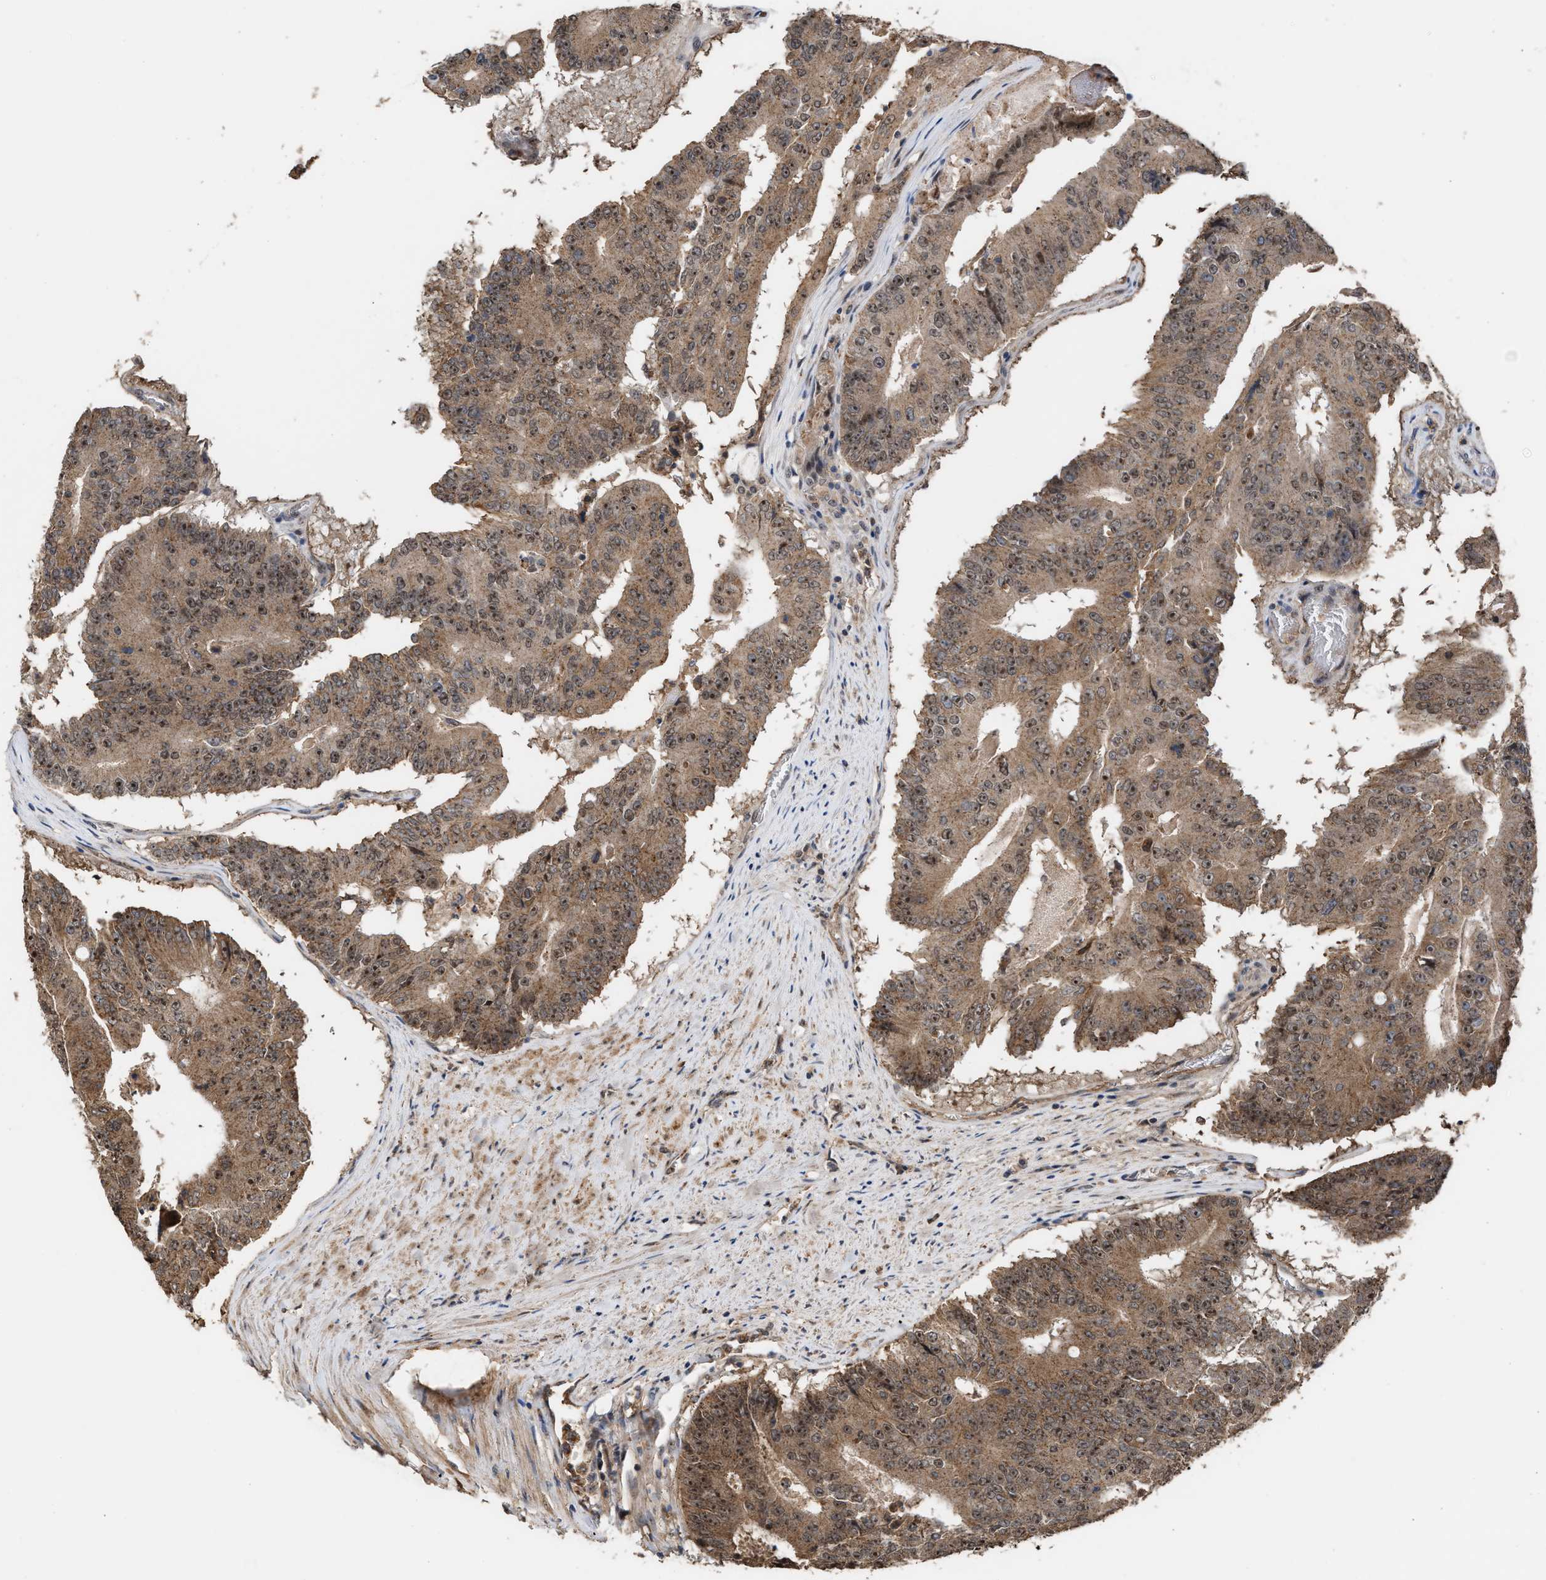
{"staining": {"intensity": "strong", "quantity": ">75%", "location": "cytoplasmic/membranous,nuclear"}, "tissue": "colorectal cancer", "cell_type": "Tumor cells", "image_type": "cancer", "snomed": [{"axis": "morphology", "description": "Adenocarcinoma, NOS"}, {"axis": "topography", "description": "Colon"}], "caption": "Immunohistochemistry histopathology image of human colorectal cancer (adenocarcinoma) stained for a protein (brown), which exhibits high levels of strong cytoplasmic/membranous and nuclear expression in approximately >75% of tumor cells.", "gene": "EXOSC2", "patient": {"sex": "male", "age": 87}}